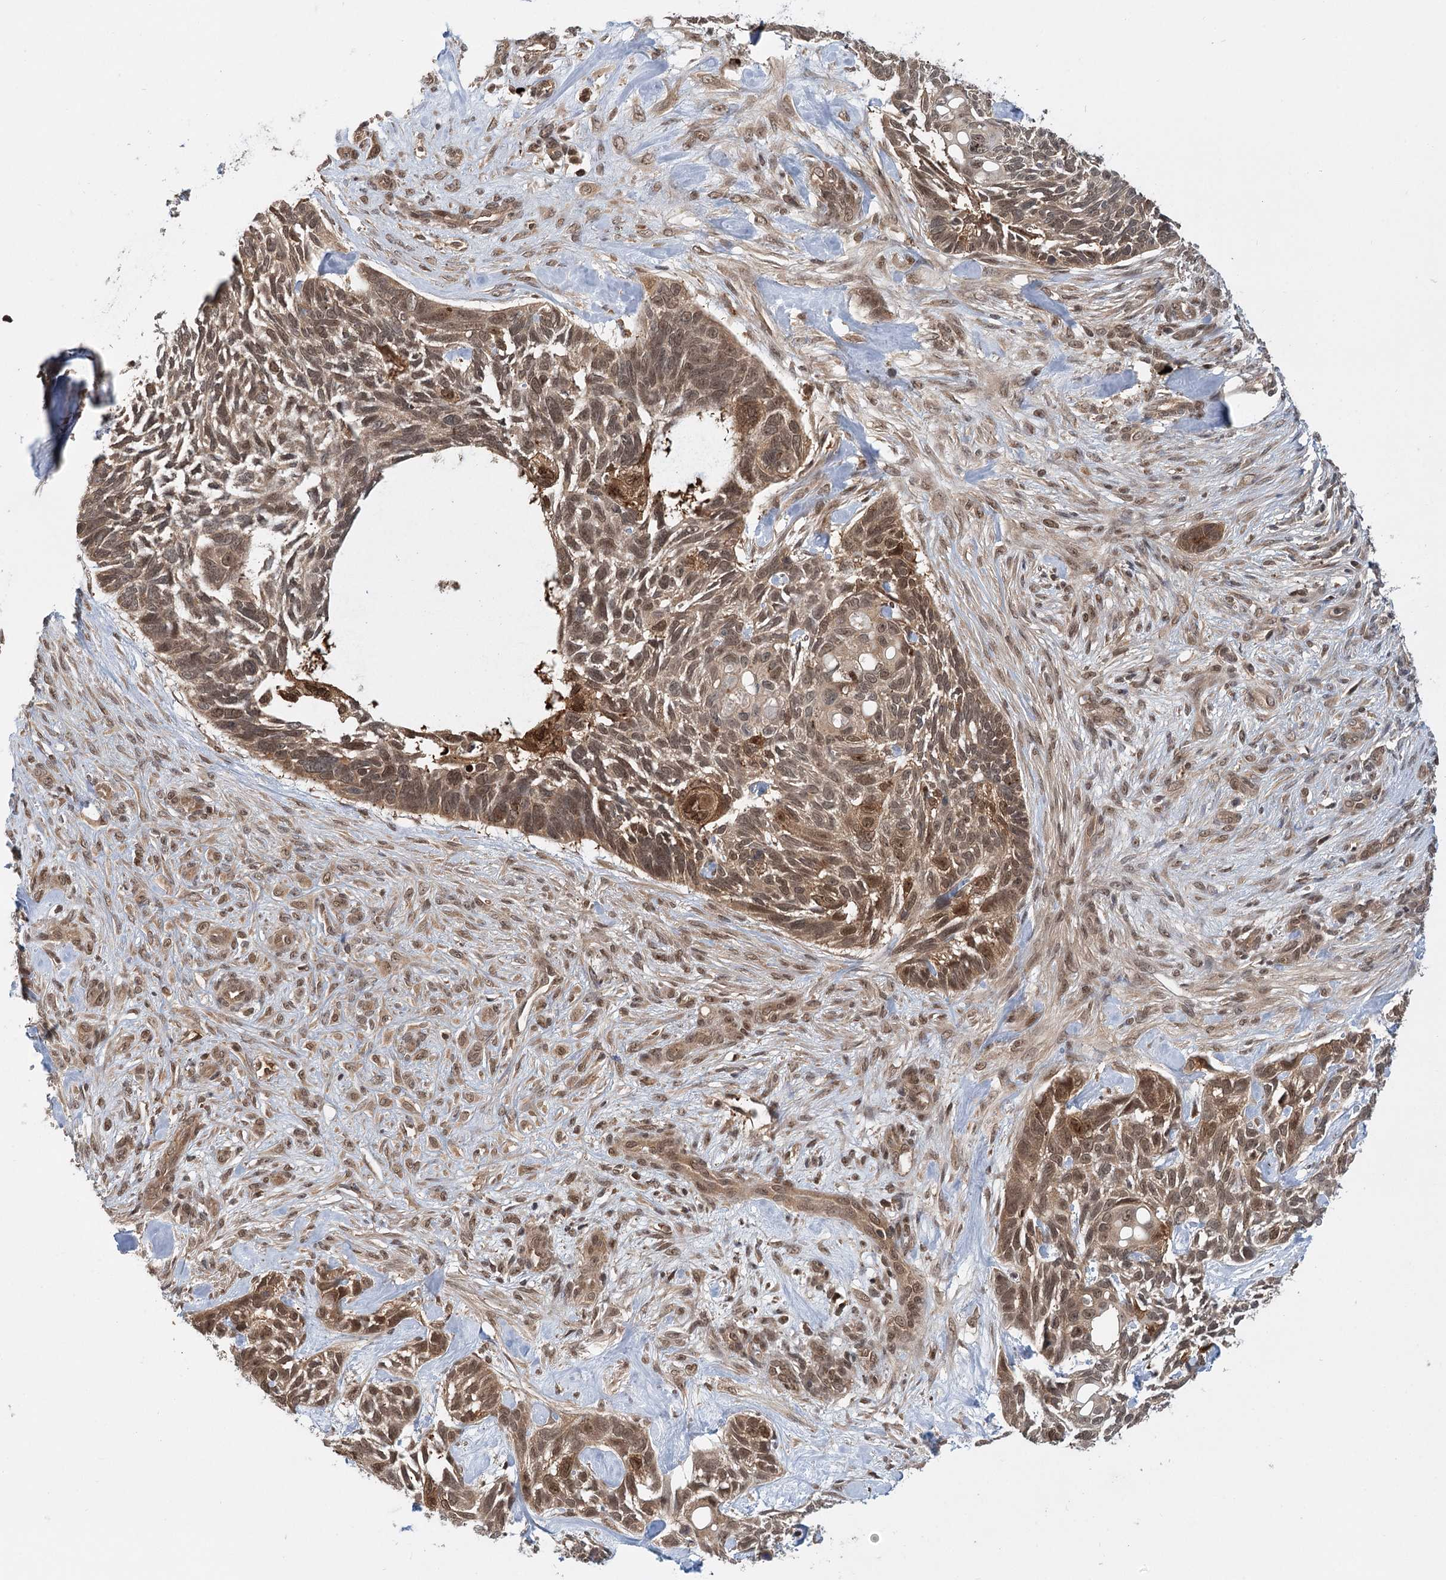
{"staining": {"intensity": "weak", "quantity": ">75%", "location": "cytoplasmic/membranous,nuclear"}, "tissue": "skin cancer", "cell_type": "Tumor cells", "image_type": "cancer", "snomed": [{"axis": "morphology", "description": "Basal cell carcinoma"}, {"axis": "topography", "description": "Skin"}], "caption": "Skin cancer stained with a brown dye displays weak cytoplasmic/membranous and nuclear positive staining in about >75% of tumor cells.", "gene": "N6AMT1", "patient": {"sex": "male", "age": 88}}